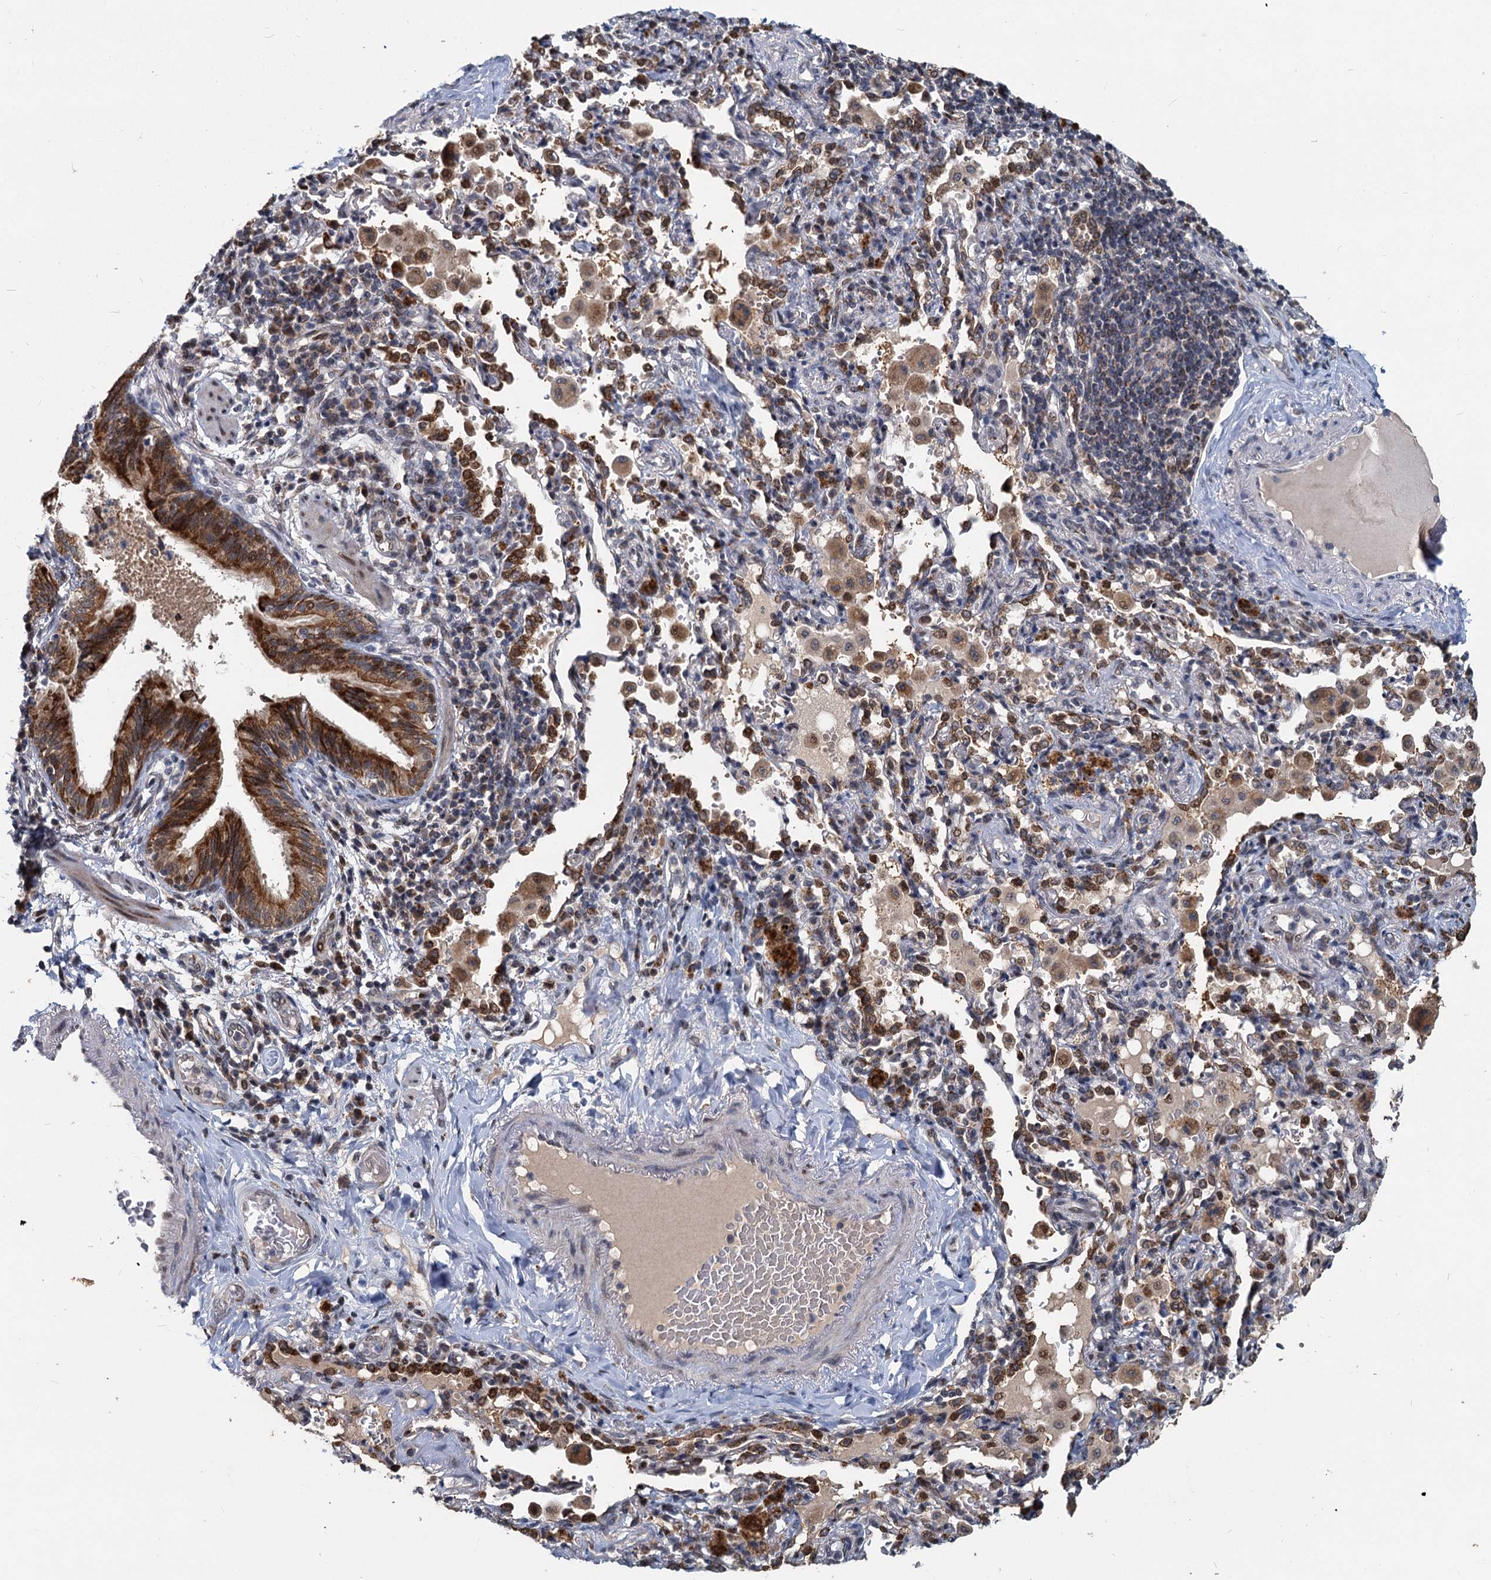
{"staining": {"intensity": "strong", "quantity": ">75%", "location": "cytoplasmic/membranous"}, "tissue": "bronchus", "cell_type": "Respiratory epithelial cells", "image_type": "normal", "snomed": [{"axis": "morphology", "description": "Normal tissue, NOS"}, {"axis": "topography", "description": "Cartilage tissue"}, {"axis": "topography", "description": "Bronchus"}], "caption": "Immunohistochemistry (IHC) (DAB) staining of benign human bronchus reveals strong cytoplasmic/membranous protein positivity in about >75% of respiratory epithelial cells.", "gene": "RITA1", "patient": {"sex": "female", "age": 36}}